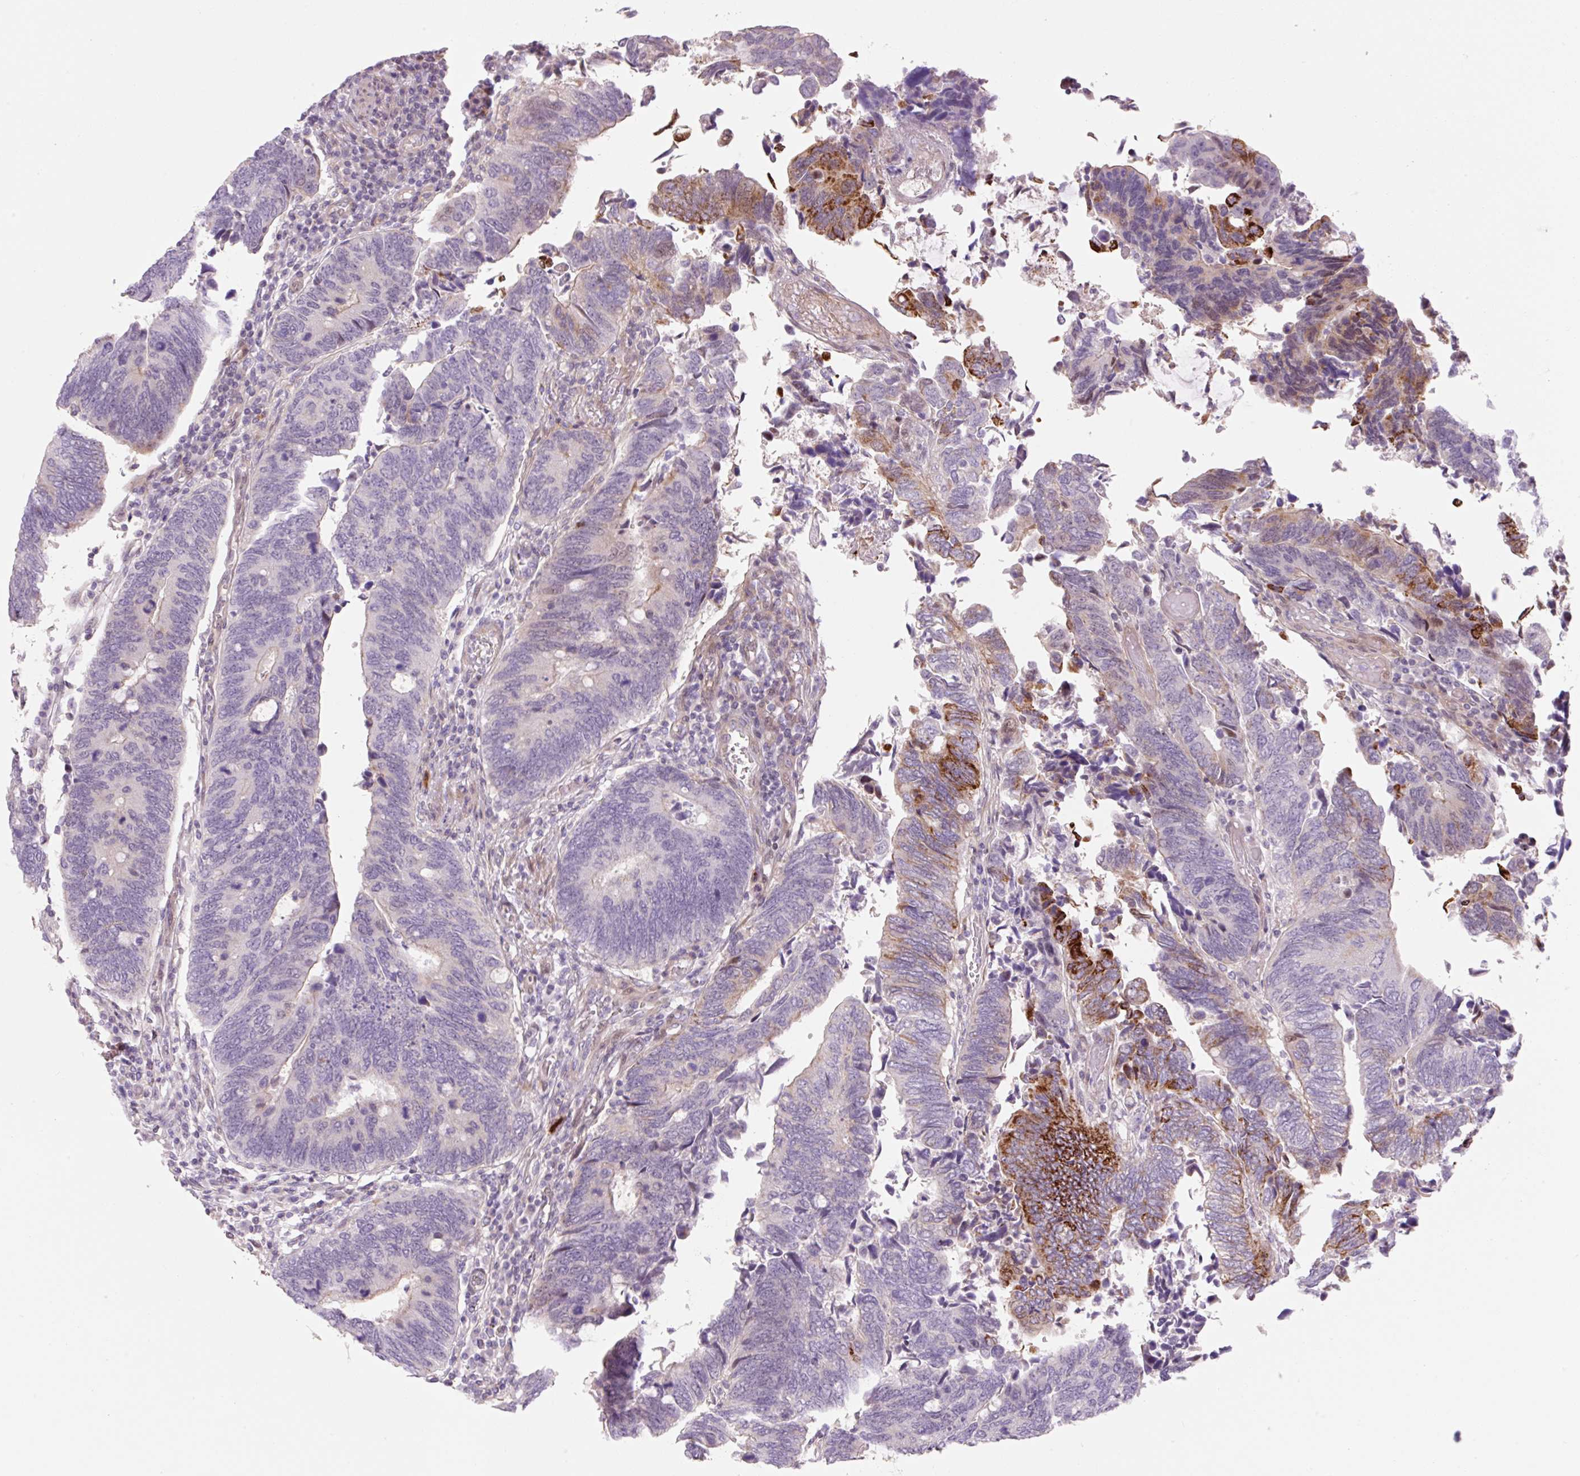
{"staining": {"intensity": "strong", "quantity": "<25%", "location": "cytoplasmic/membranous"}, "tissue": "colorectal cancer", "cell_type": "Tumor cells", "image_type": "cancer", "snomed": [{"axis": "morphology", "description": "Adenocarcinoma, NOS"}, {"axis": "topography", "description": "Colon"}], "caption": "The histopathology image reveals staining of colorectal cancer (adenocarcinoma), revealing strong cytoplasmic/membranous protein positivity (brown color) within tumor cells. (DAB IHC, brown staining for protein, blue staining for nuclei).", "gene": "ZNF552", "patient": {"sex": "male", "age": 87}}